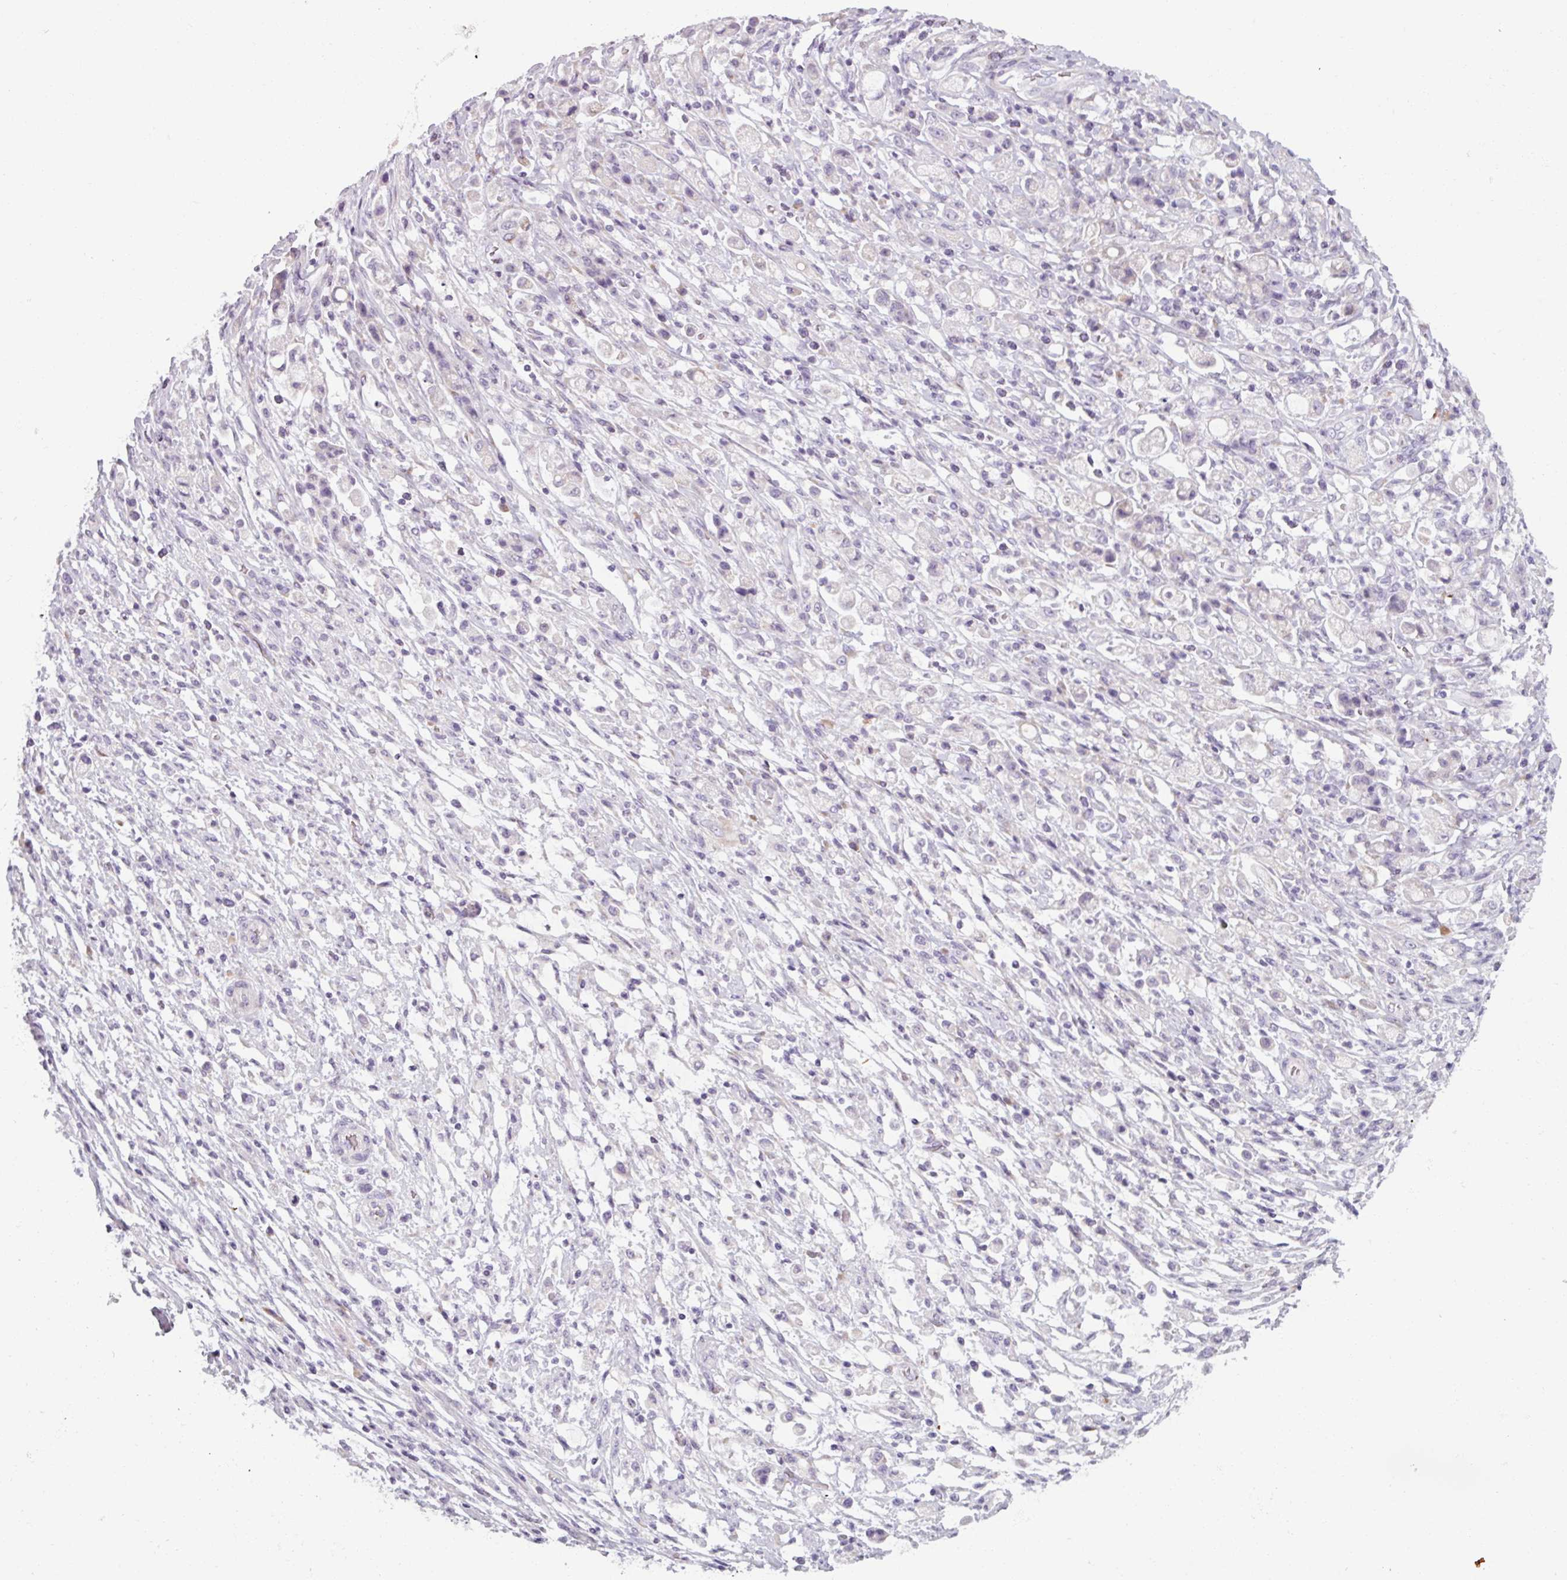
{"staining": {"intensity": "negative", "quantity": "none", "location": "none"}, "tissue": "stomach cancer", "cell_type": "Tumor cells", "image_type": "cancer", "snomed": [{"axis": "morphology", "description": "Adenocarcinoma, NOS"}, {"axis": "topography", "description": "Stomach"}], "caption": "Immunohistochemical staining of stomach cancer reveals no significant positivity in tumor cells. Brightfield microscopy of IHC stained with DAB (3,3'-diaminobenzidine) (brown) and hematoxylin (blue), captured at high magnification.", "gene": "SMIM11", "patient": {"sex": "female", "age": 60}}